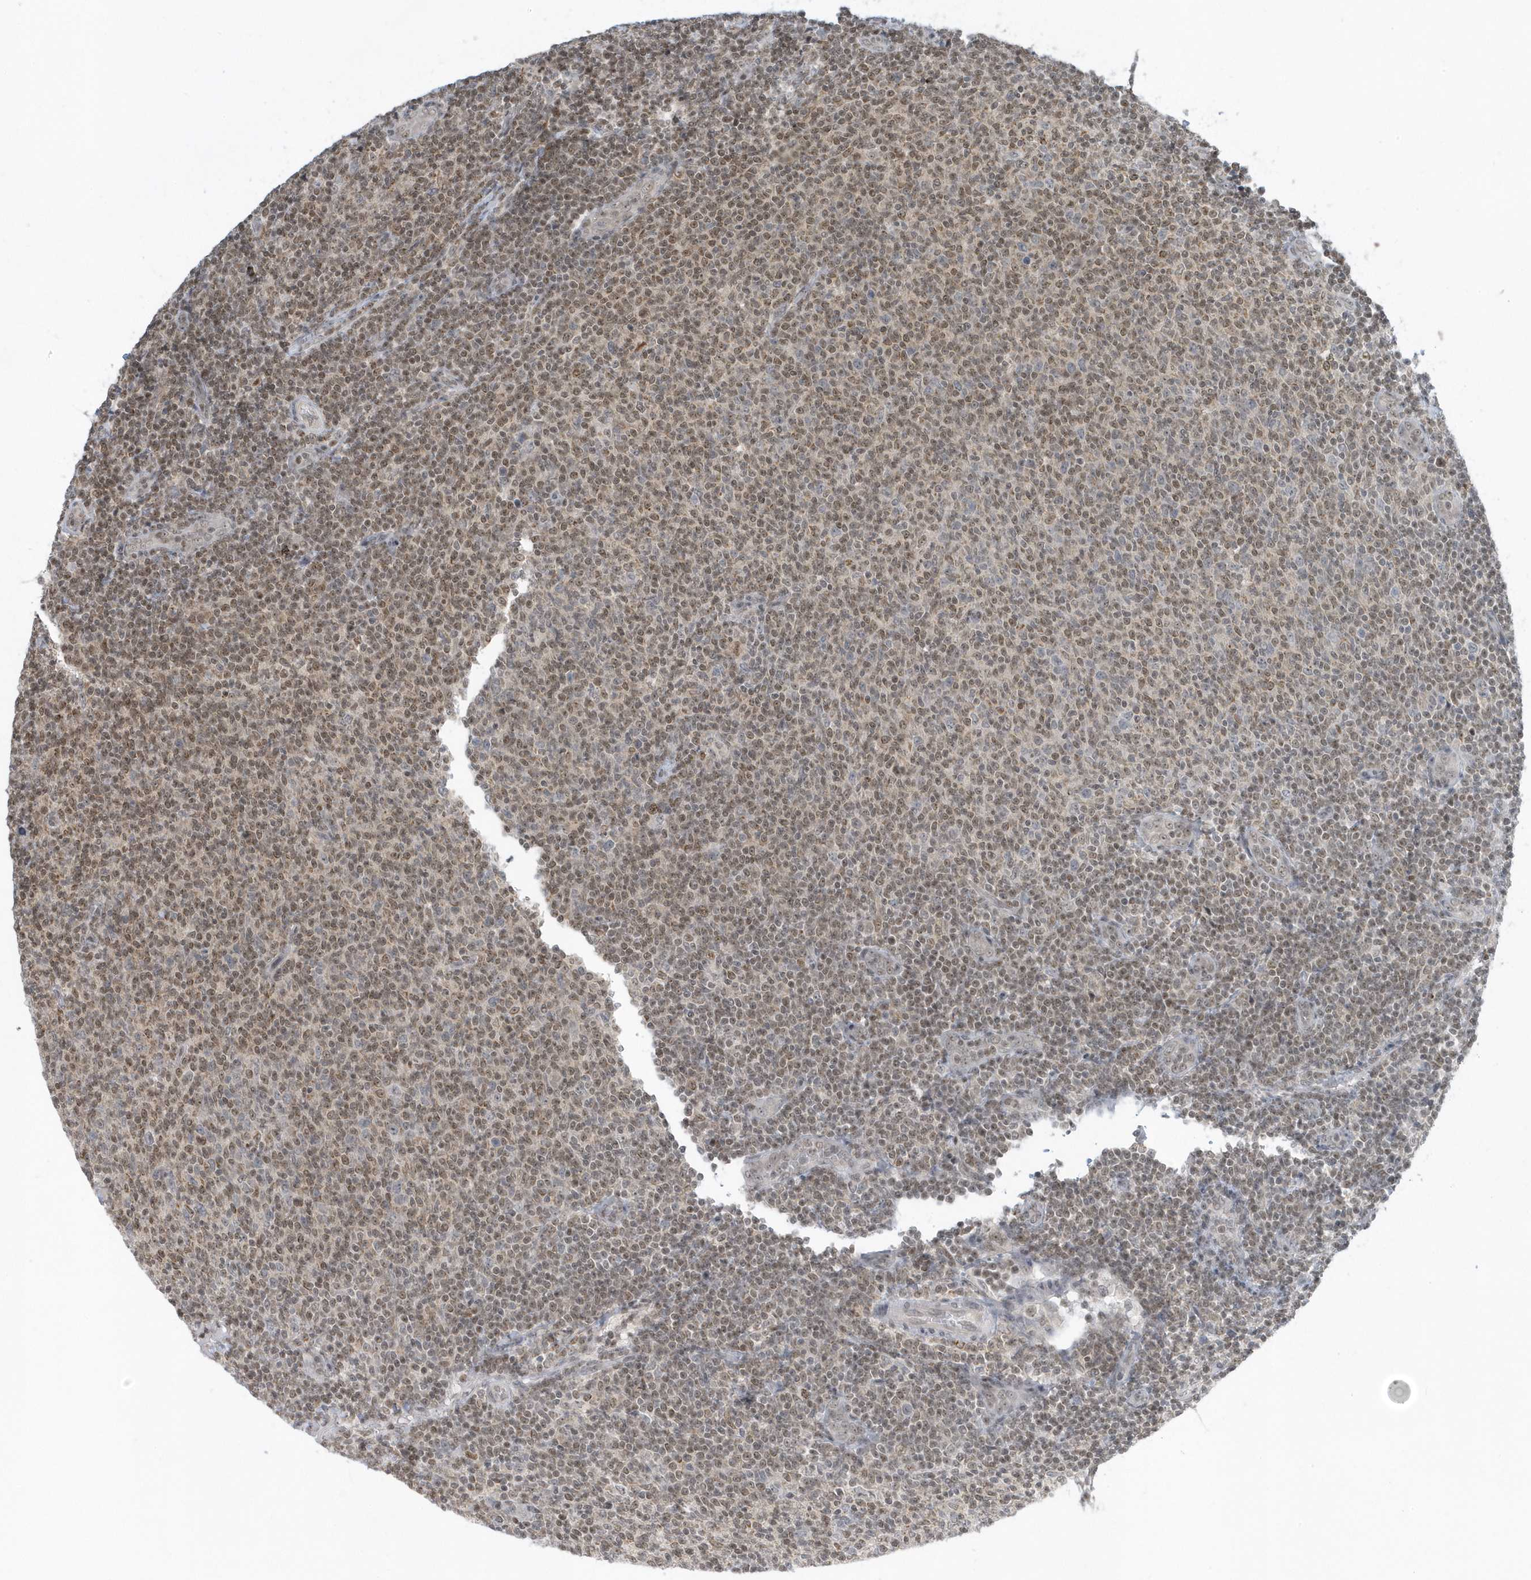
{"staining": {"intensity": "moderate", "quantity": ">75%", "location": "nuclear"}, "tissue": "lymphoma", "cell_type": "Tumor cells", "image_type": "cancer", "snomed": [{"axis": "morphology", "description": "Malignant lymphoma, non-Hodgkin's type, Low grade"}, {"axis": "topography", "description": "Lymph node"}], "caption": "Protein staining of lymphoma tissue demonstrates moderate nuclear expression in about >75% of tumor cells. (DAB IHC, brown staining for protein, blue staining for nuclei).", "gene": "ZNF740", "patient": {"sex": "male", "age": 66}}